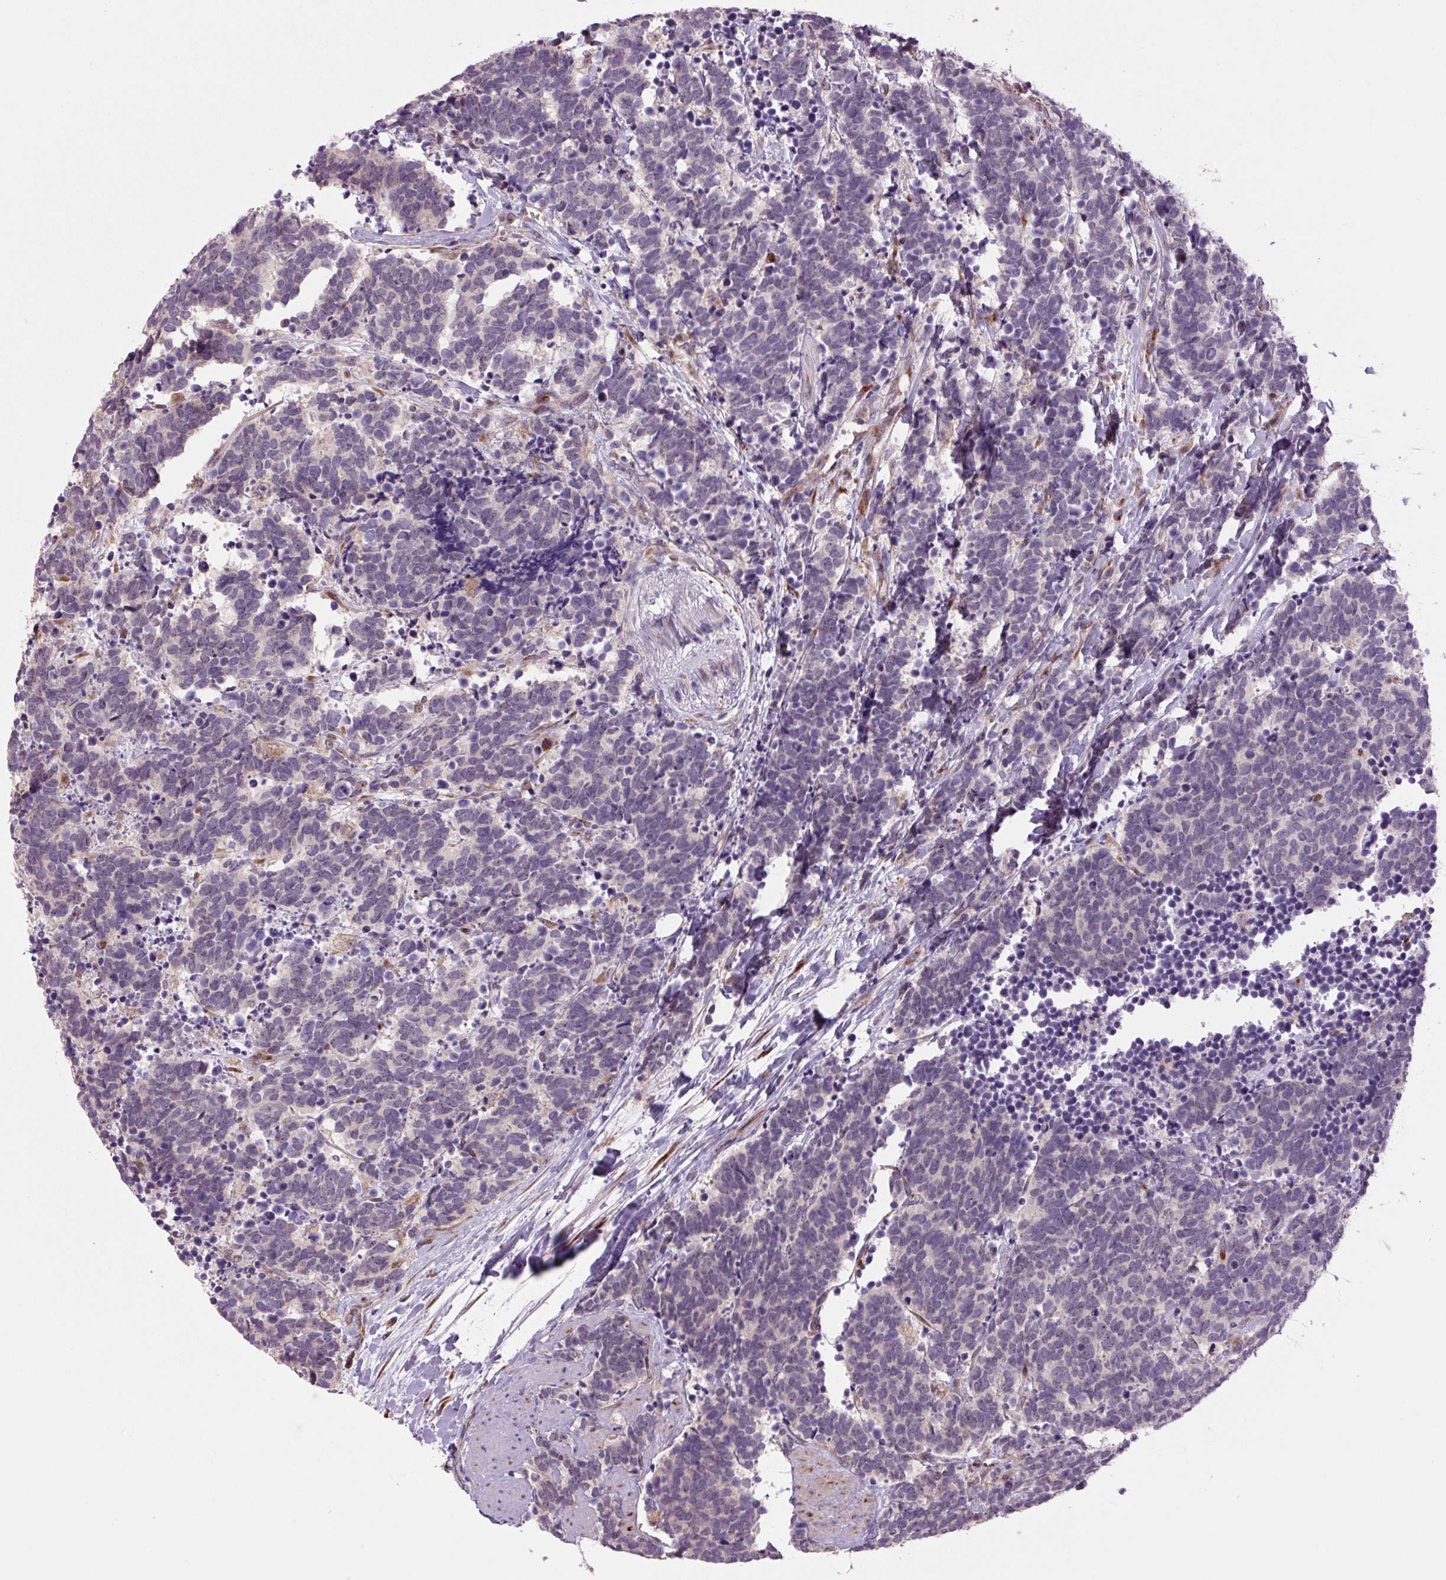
{"staining": {"intensity": "negative", "quantity": "none", "location": "none"}, "tissue": "carcinoid", "cell_type": "Tumor cells", "image_type": "cancer", "snomed": [{"axis": "morphology", "description": "Carcinoma, NOS"}, {"axis": "morphology", "description": "Carcinoid, malignant, NOS"}, {"axis": "topography", "description": "Prostate"}], "caption": "DAB (3,3'-diaminobenzidine) immunohistochemical staining of carcinoid shows no significant positivity in tumor cells.", "gene": "PLA2G4A", "patient": {"sex": "male", "age": 57}}